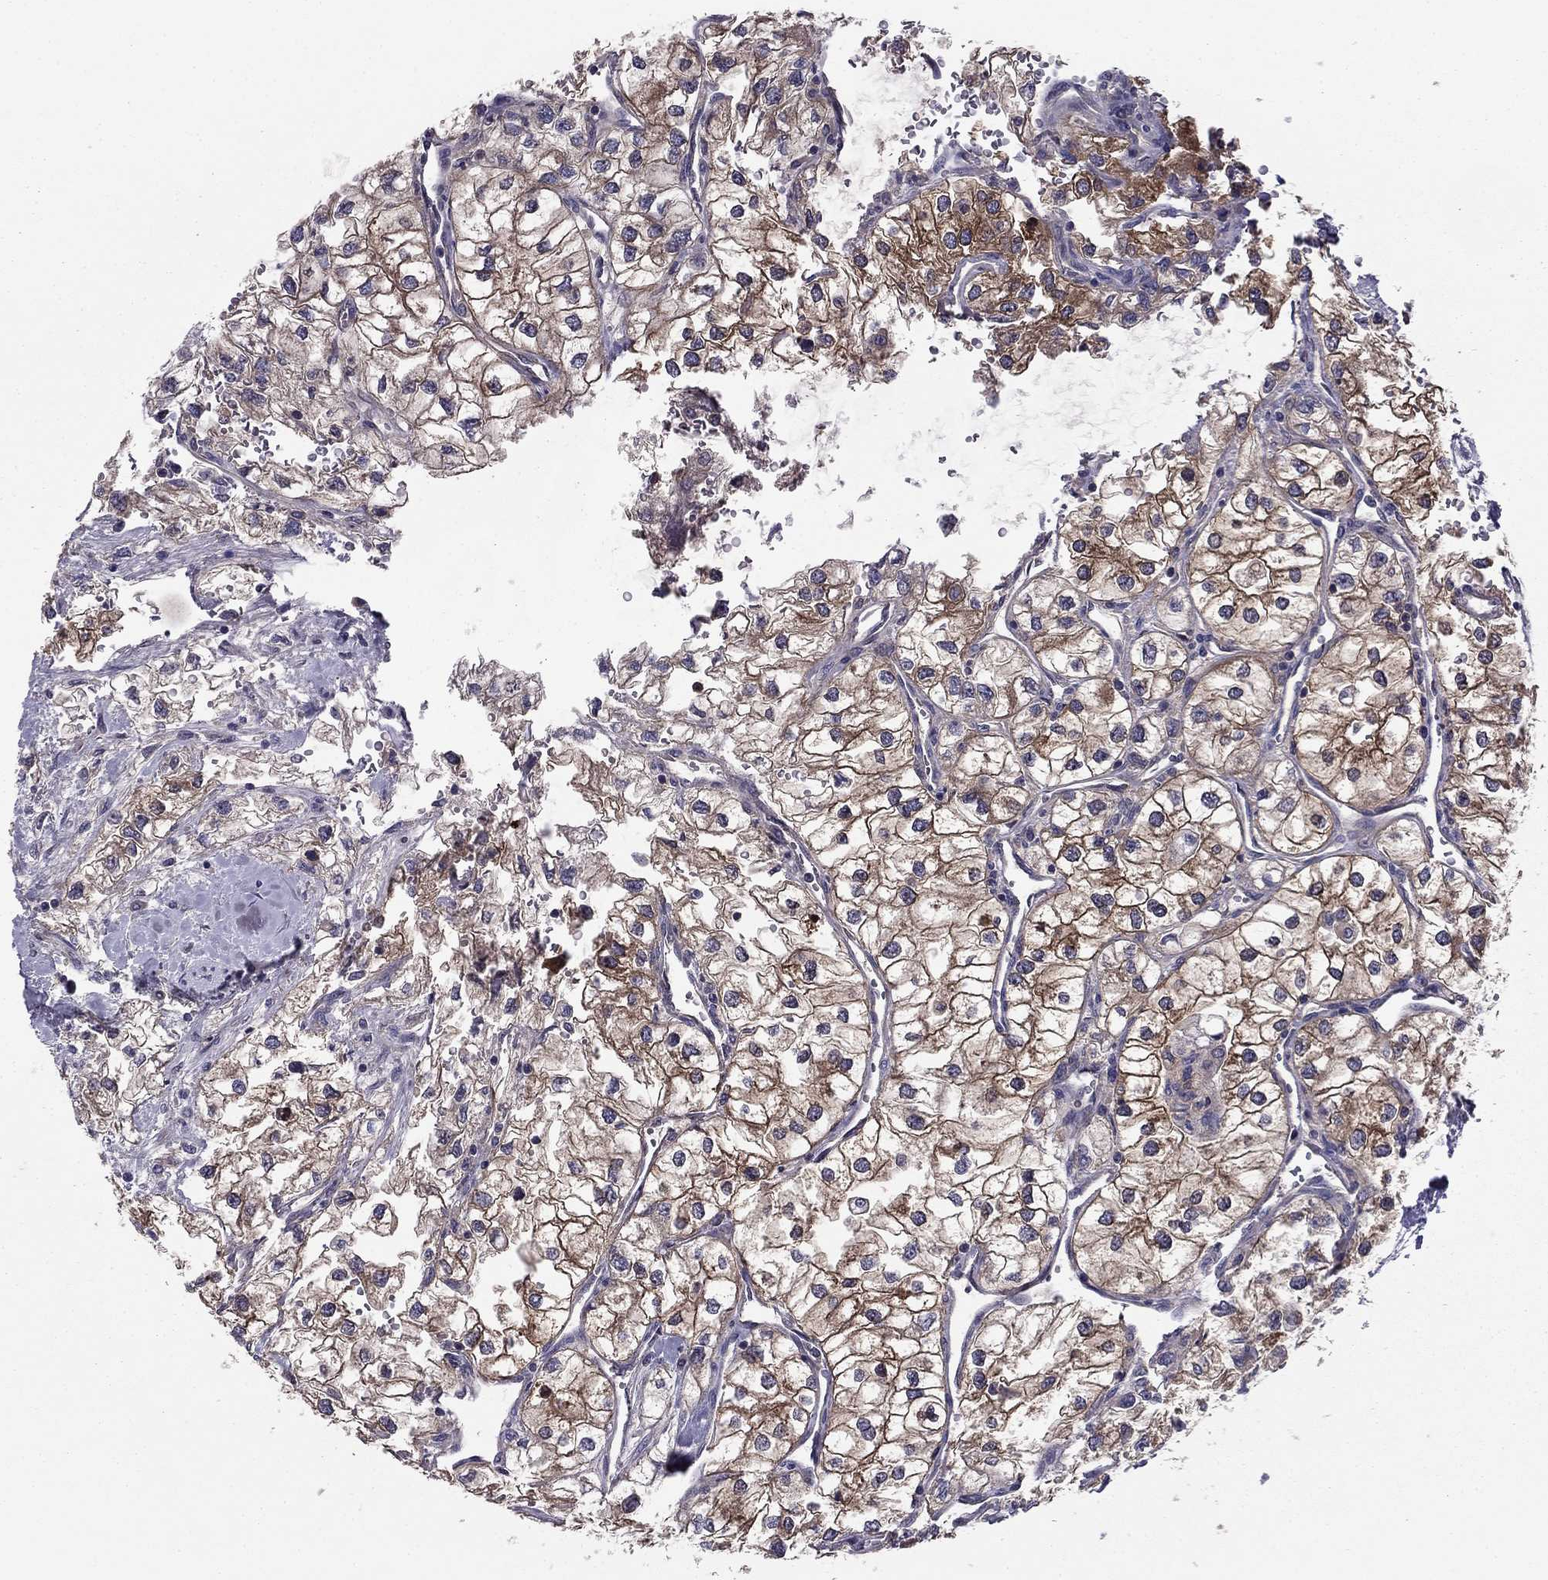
{"staining": {"intensity": "strong", "quantity": ">75%", "location": "cytoplasmic/membranous"}, "tissue": "renal cancer", "cell_type": "Tumor cells", "image_type": "cancer", "snomed": [{"axis": "morphology", "description": "Adenocarcinoma, NOS"}, {"axis": "topography", "description": "Kidney"}], "caption": "Renal cancer stained for a protein reveals strong cytoplasmic/membranous positivity in tumor cells.", "gene": "SHMT1", "patient": {"sex": "male", "age": 59}}